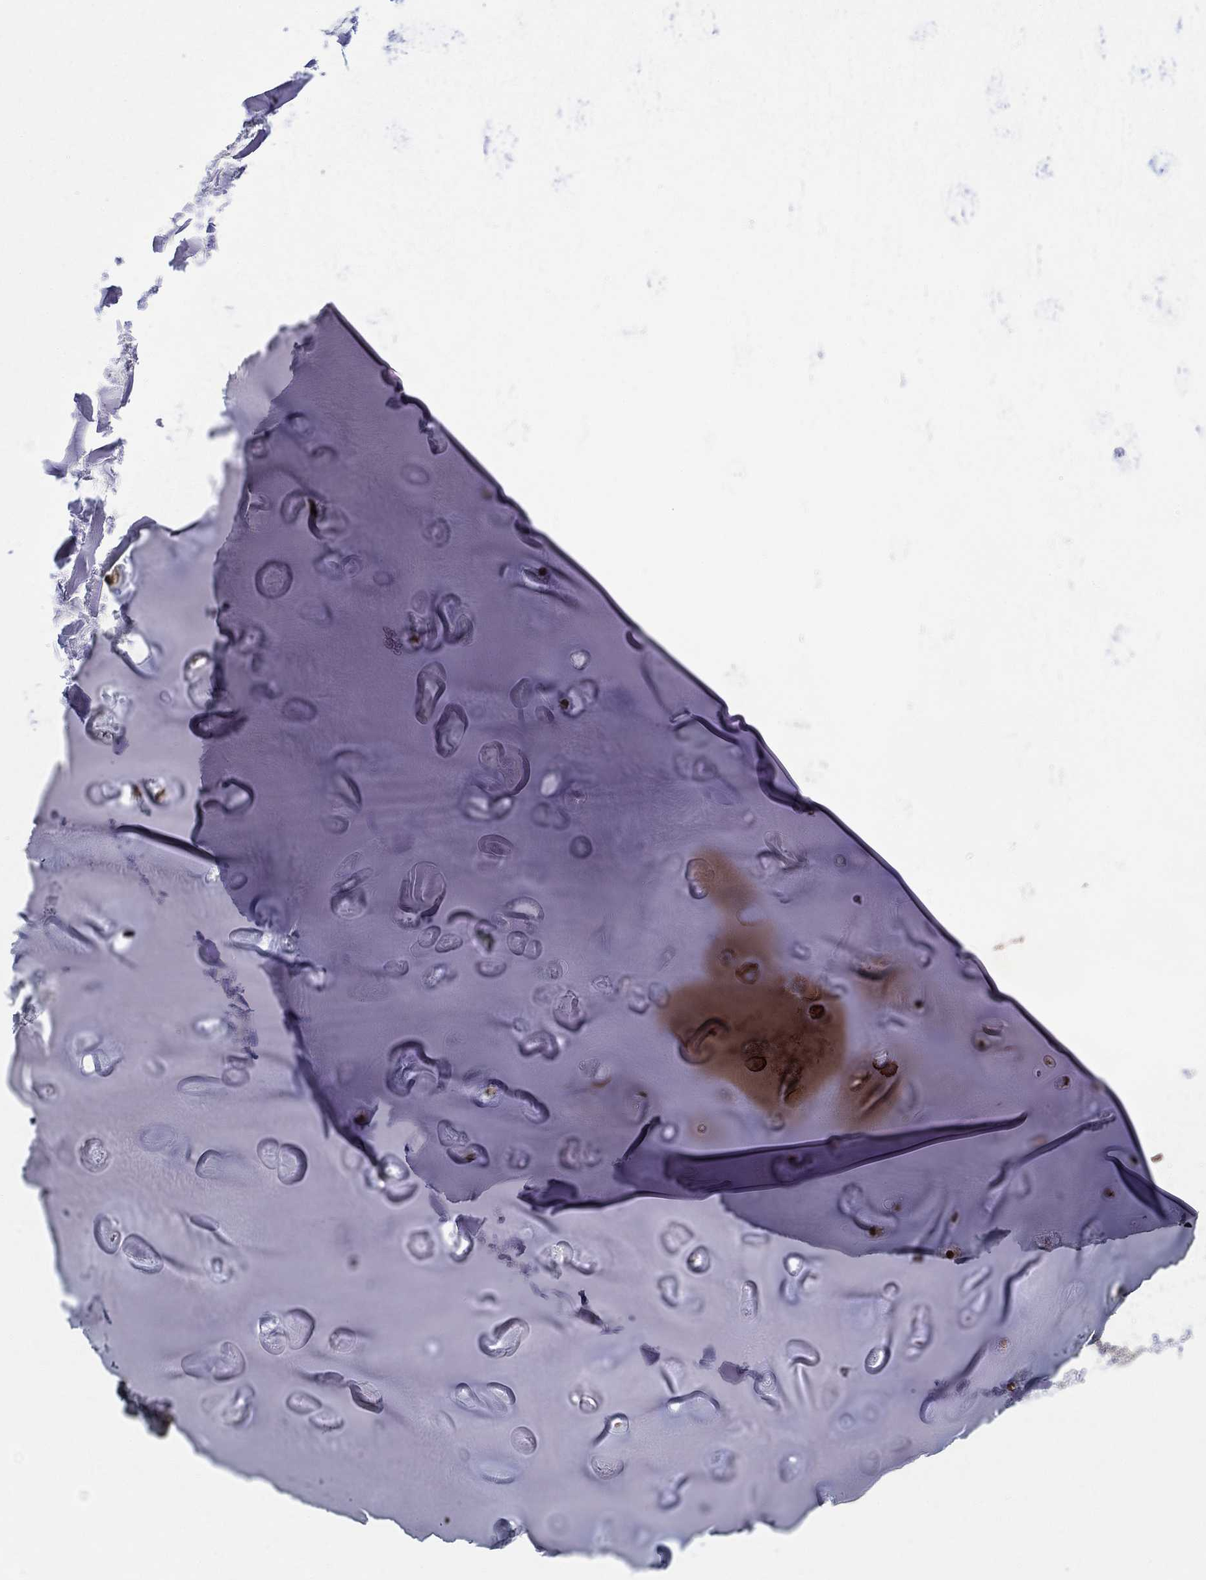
{"staining": {"intensity": "negative", "quantity": "none", "location": "none"}, "tissue": "adipose tissue", "cell_type": "Adipocytes", "image_type": "normal", "snomed": [{"axis": "morphology", "description": "Normal tissue, NOS"}, {"axis": "topography", "description": "Cartilage tissue"}], "caption": "The micrograph exhibits no significant expression in adipocytes of adipose tissue. The staining is performed using DAB (3,3'-diaminobenzidine) brown chromogen with nuclei counter-stained in using hematoxylin.", "gene": "CCDC66", "patient": {"sex": "male", "age": 81}}